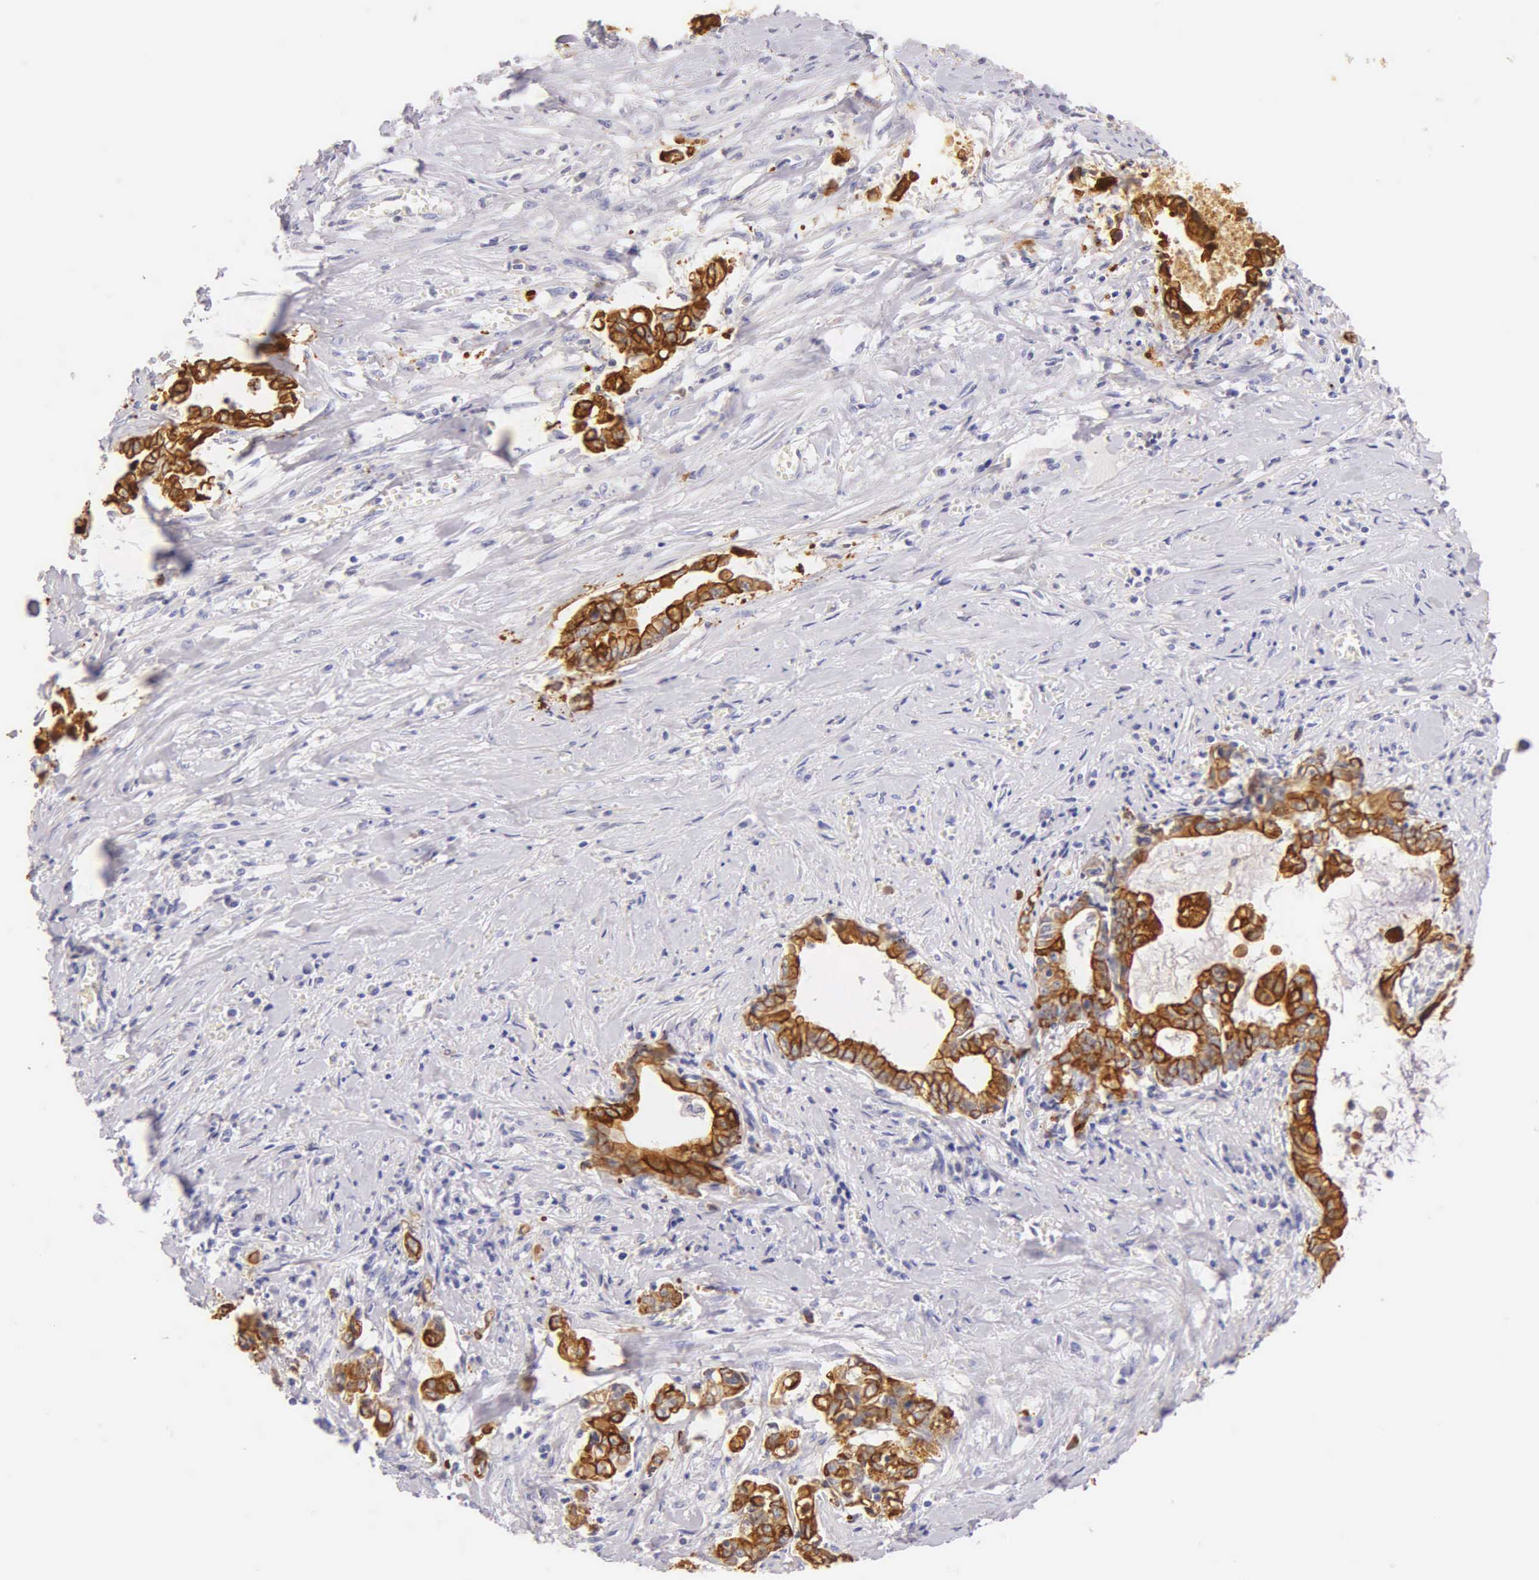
{"staining": {"intensity": "strong", "quantity": ">75%", "location": "cytoplasmic/membranous"}, "tissue": "liver cancer", "cell_type": "Tumor cells", "image_type": "cancer", "snomed": [{"axis": "morphology", "description": "Cholangiocarcinoma"}, {"axis": "topography", "description": "Liver"}], "caption": "Immunohistochemical staining of cholangiocarcinoma (liver) displays strong cytoplasmic/membranous protein positivity in approximately >75% of tumor cells. (IHC, brightfield microscopy, high magnification).", "gene": "KRT17", "patient": {"sex": "male", "age": 57}}